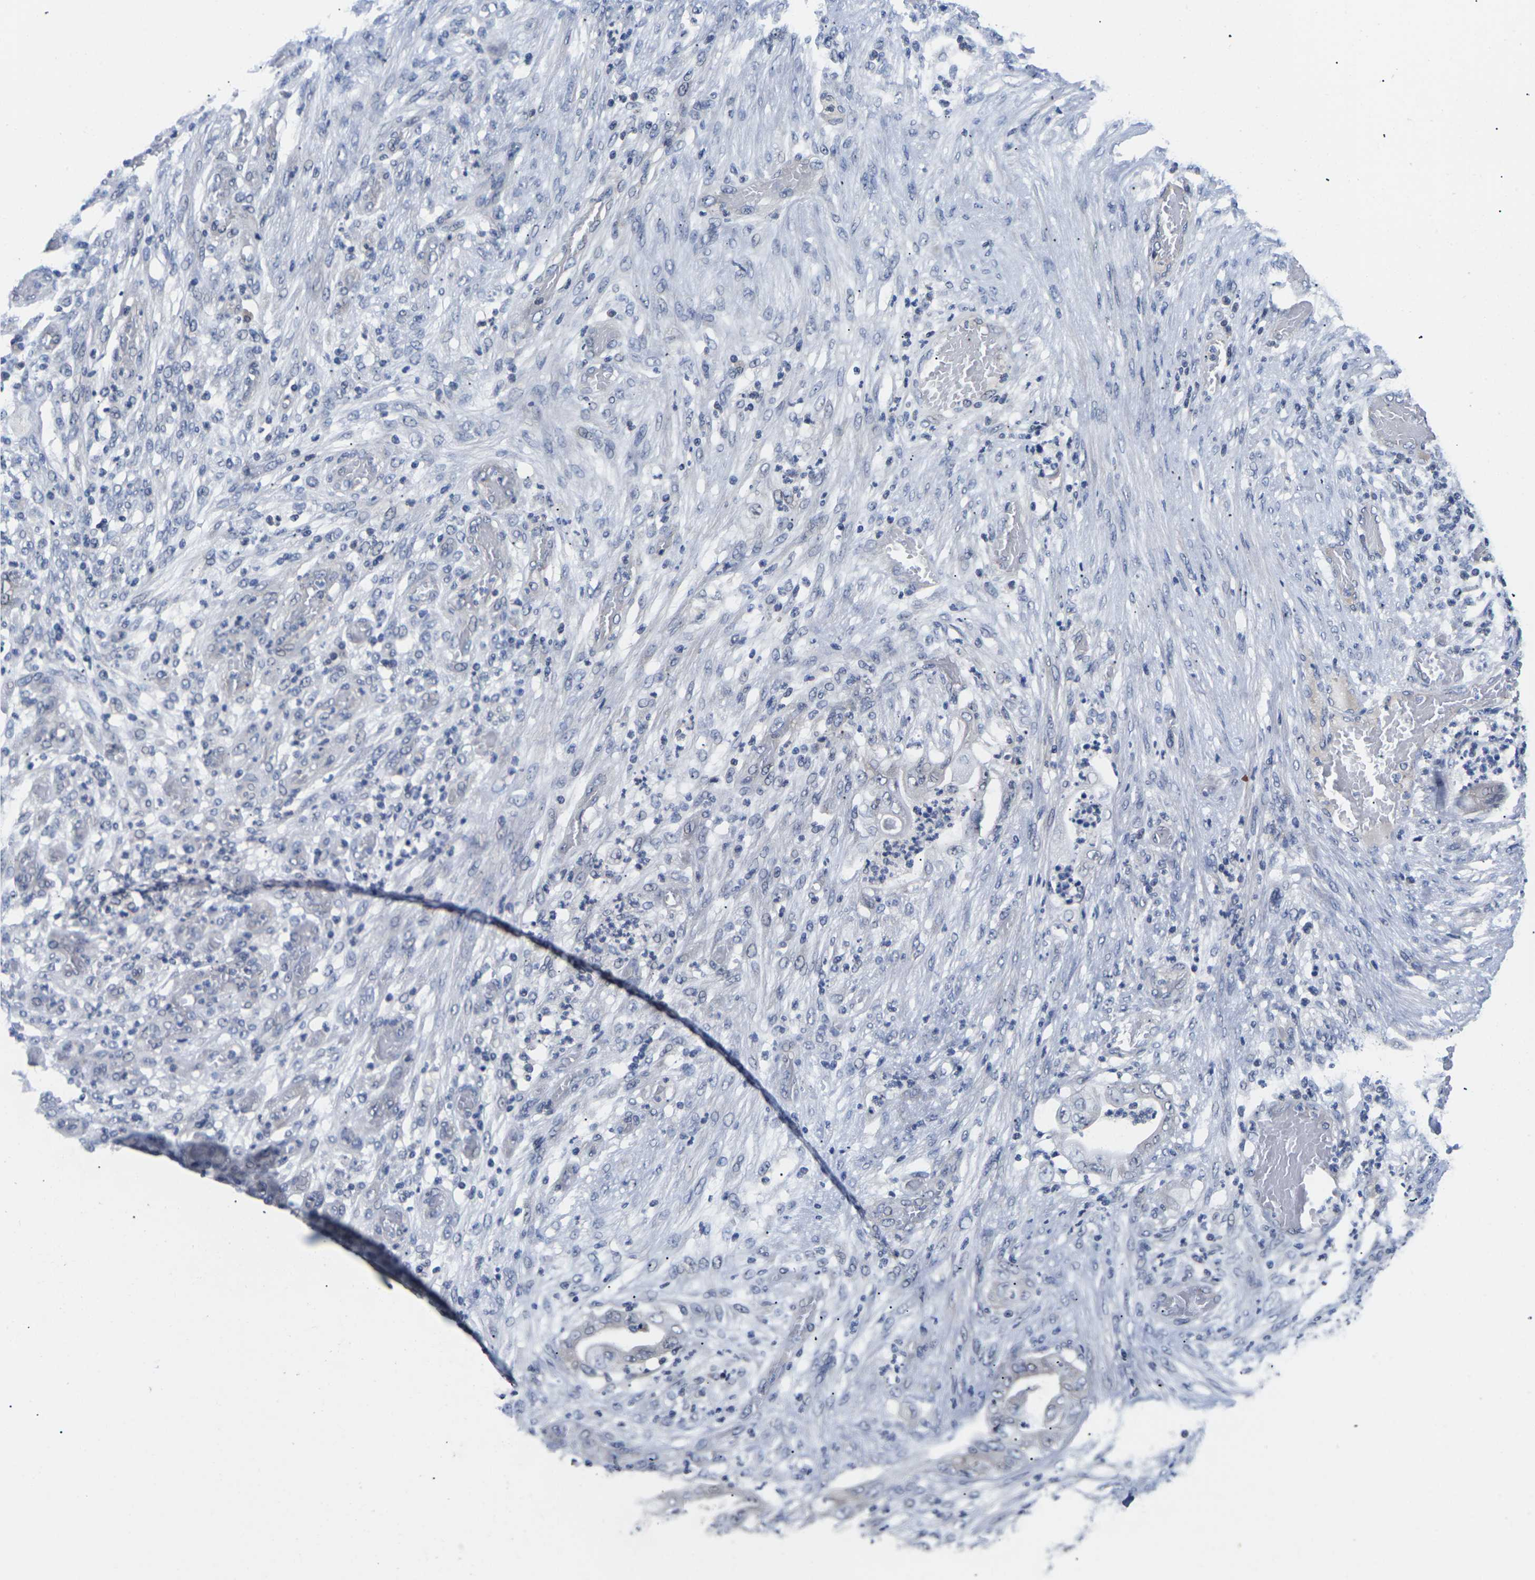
{"staining": {"intensity": "negative", "quantity": "none", "location": "none"}, "tissue": "stomach cancer", "cell_type": "Tumor cells", "image_type": "cancer", "snomed": [{"axis": "morphology", "description": "Adenocarcinoma, NOS"}, {"axis": "topography", "description": "Stomach"}], "caption": "The photomicrograph displays no staining of tumor cells in stomach cancer.", "gene": "ST6GAL2", "patient": {"sex": "female", "age": 73}}